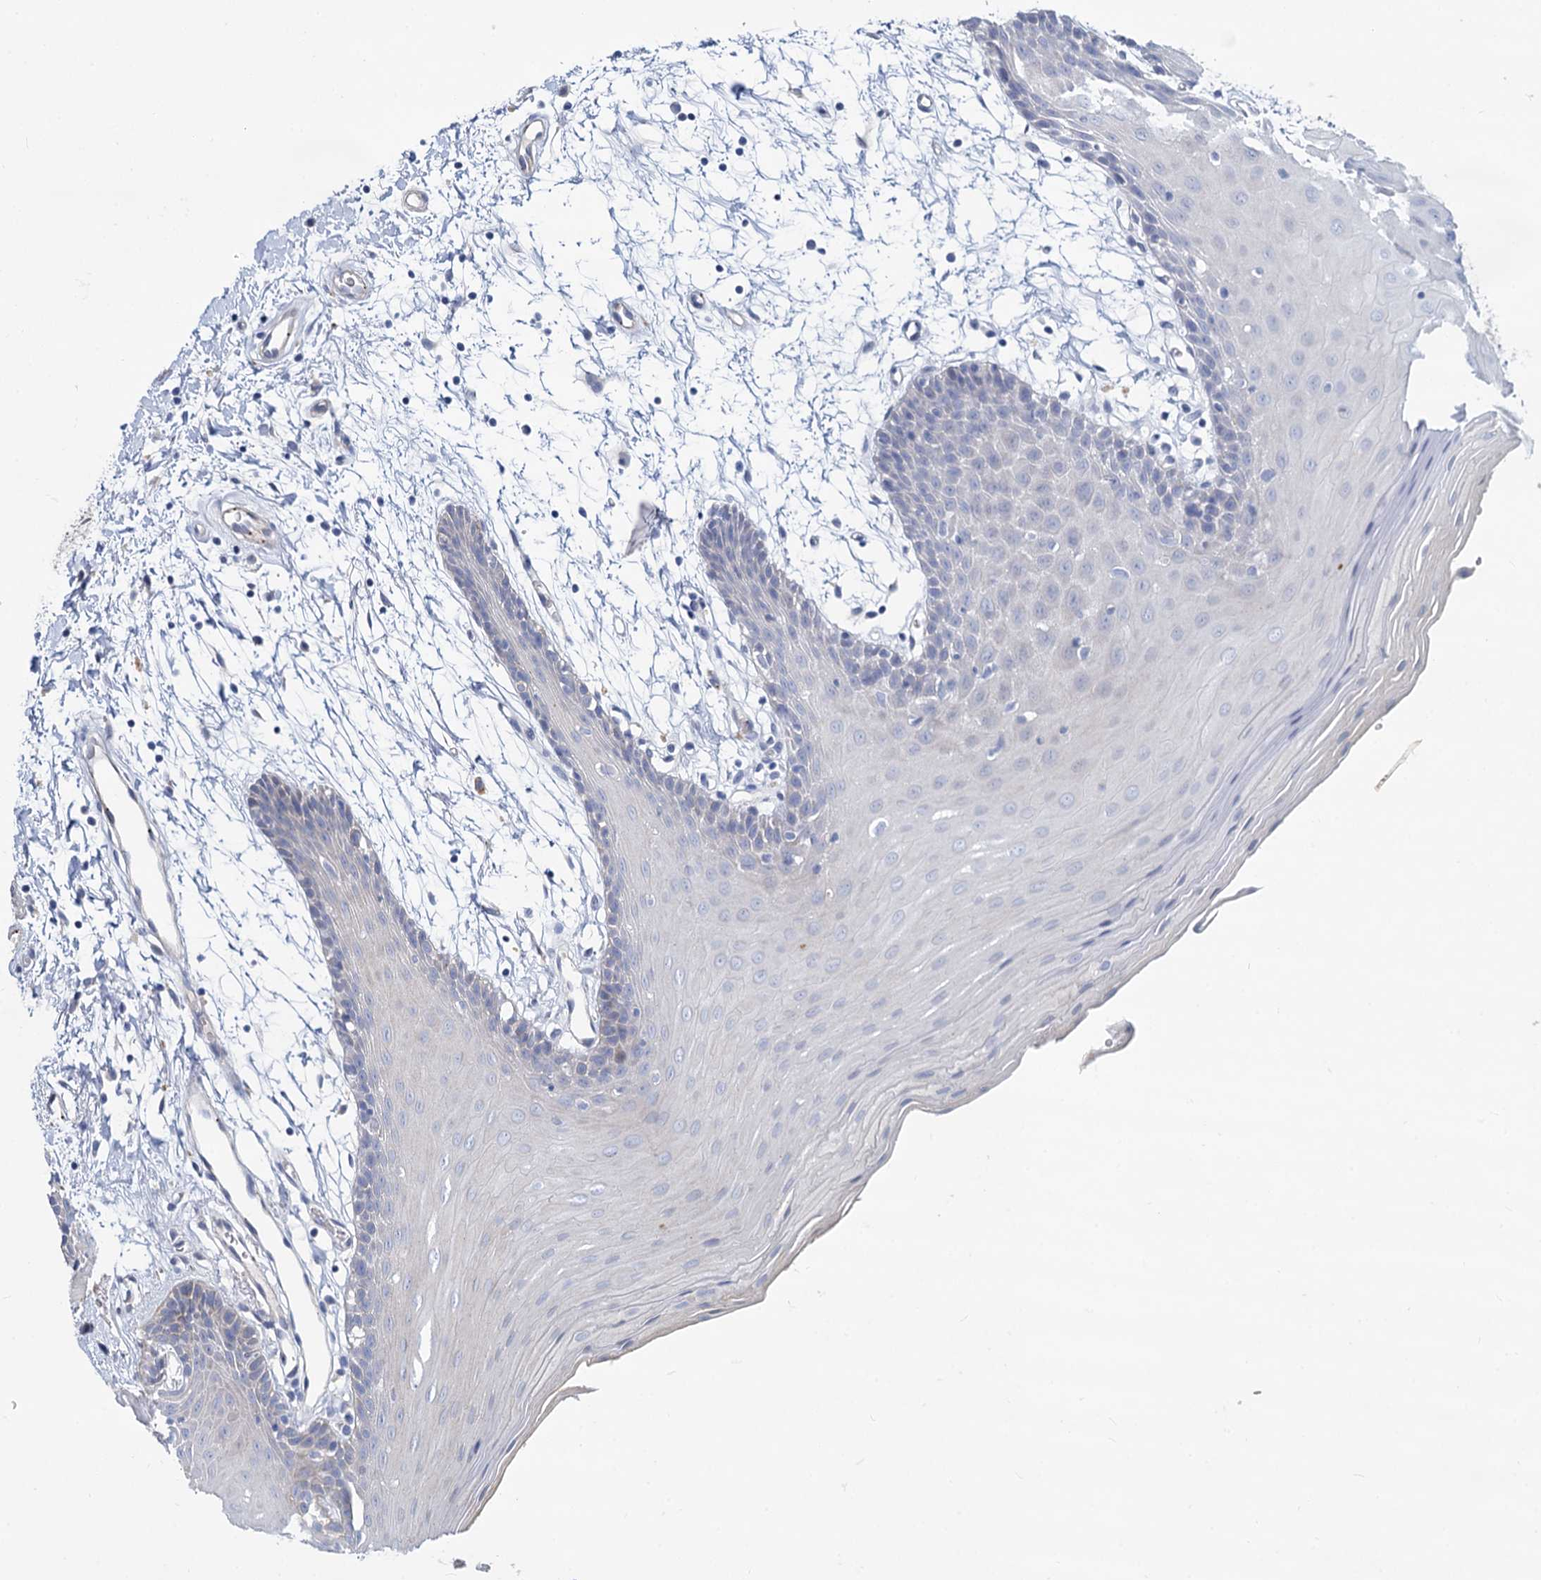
{"staining": {"intensity": "negative", "quantity": "none", "location": "none"}, "tissue": "oral mucosa", "cell_type": "Squamous epithelial cells", "image_type": "normal", "snomed": [{"axis": "morphology", "description": "Normal tissue, NOS"}, {"axis": "topography", "description": "Skeletal muscle"}, {"axis": "topography", "description": "Oral tissue"}, {"axis": "topography", "description": "Salivary gland"}, {"axis": "topography", "description": "Peripheral nerve tissue"}], "caption": "Human oral mucosa stained for a protein using IHC reveals no staining in squamous epithelial cells.", "gene": "TRIM77", "patient": {"sex": "male", "age": 54}}